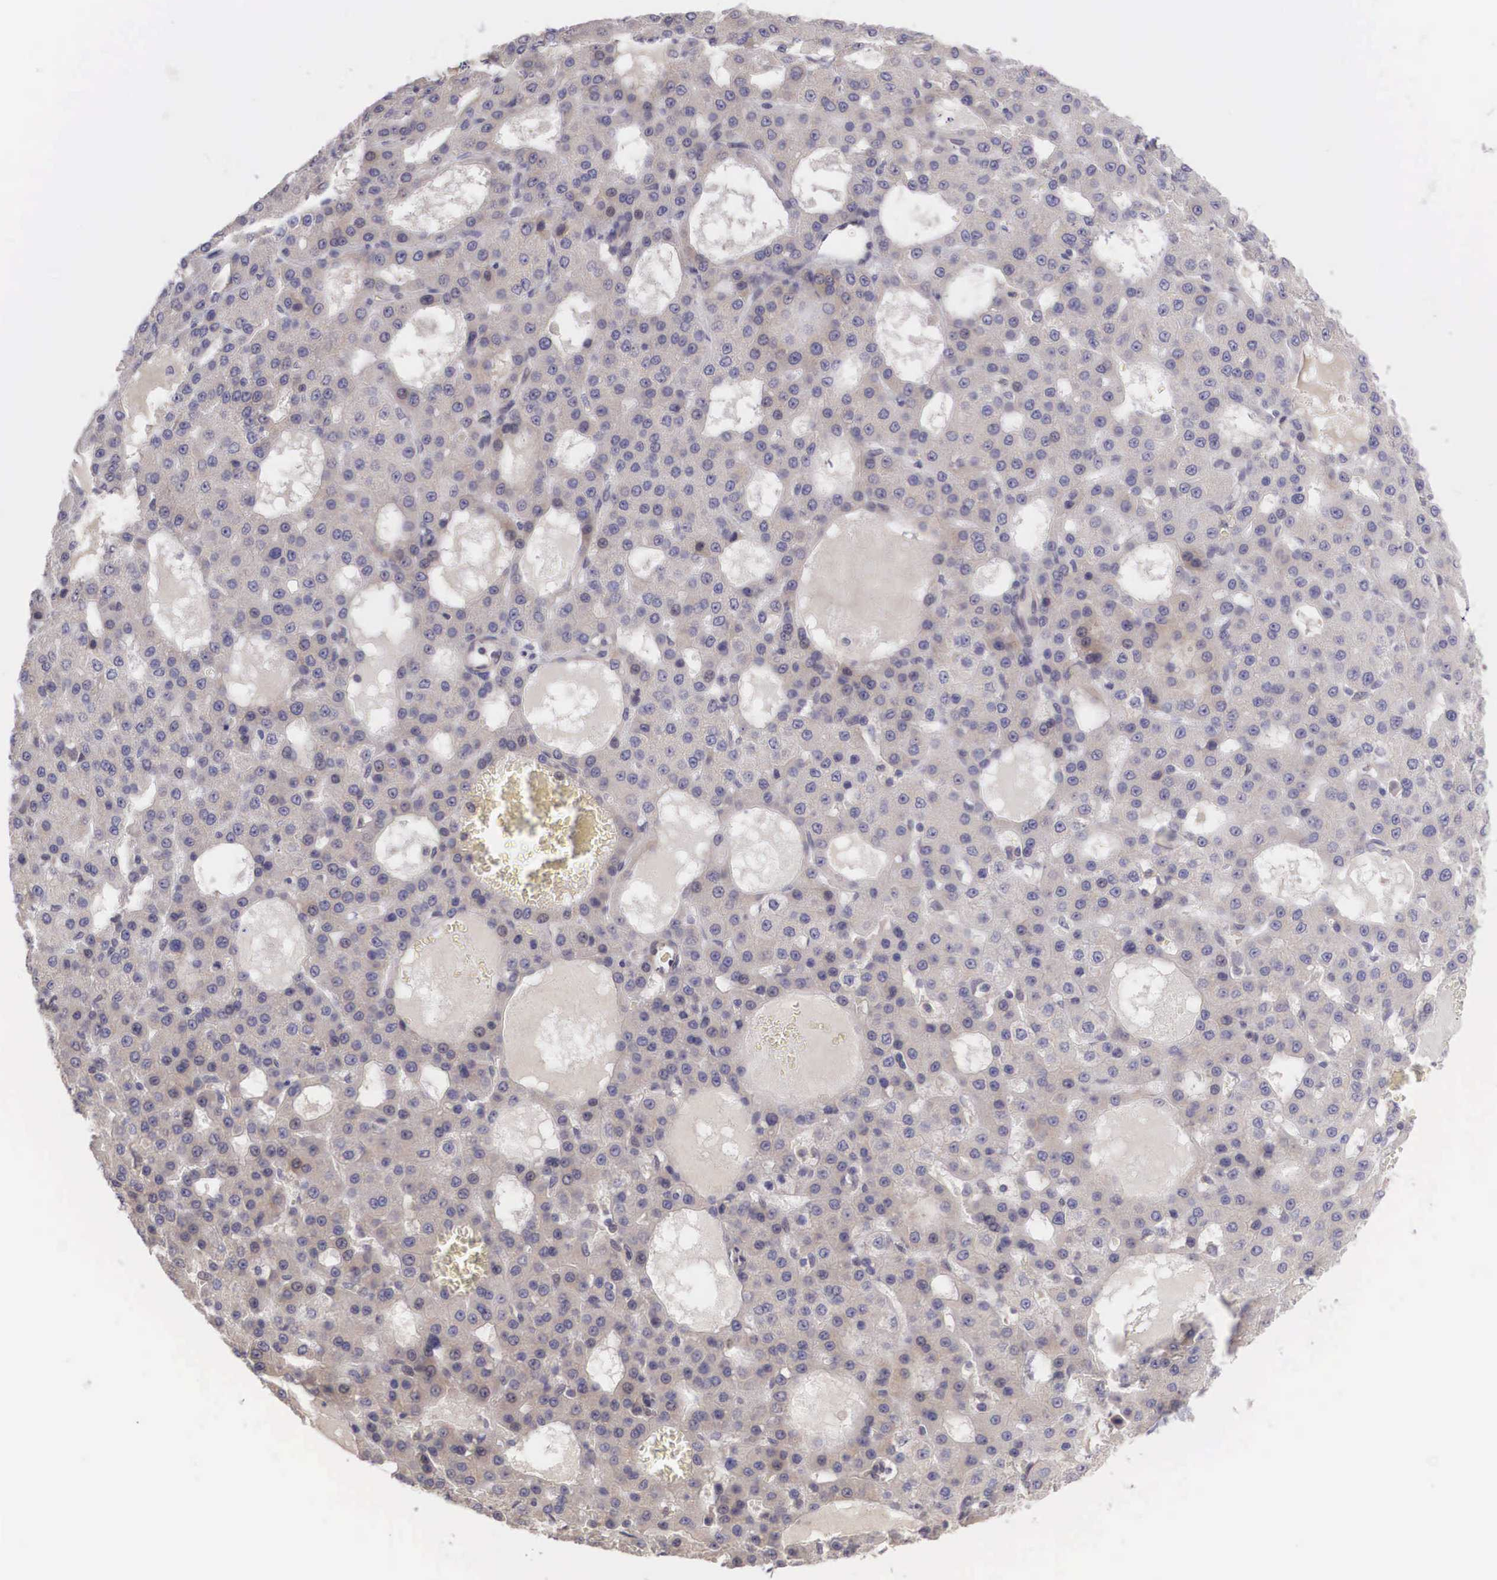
{"staining": {"intensity": "weak", "quantity": "<25%", "location": "cytoplasmic/membranous"}, "tissue": "liver cancer", "cell_type": "Tumor cells", "image_type": "cancer", "snomed": [{"axis": "morphology", "description": "Carcinoma, Hepatocellular, NOS"}, {"axis": "topography", "description": "Liver"}], "caption": "This histopathology image is of liver hepatocellular carcinoma stained with immunohistochemistry (IHC) to label a protein in brown with the nuclei are counter-stained blue. There is no expression in tumor cells. (Stains: DAB (3,3'-diaminobenzidine) immunohistochemistry with hematoxylin counter stain, Microscopy: brightfield microscopy at high magnification).", "gene": "DNAJB7", "patient": {"sex": "male", "age": 47}}